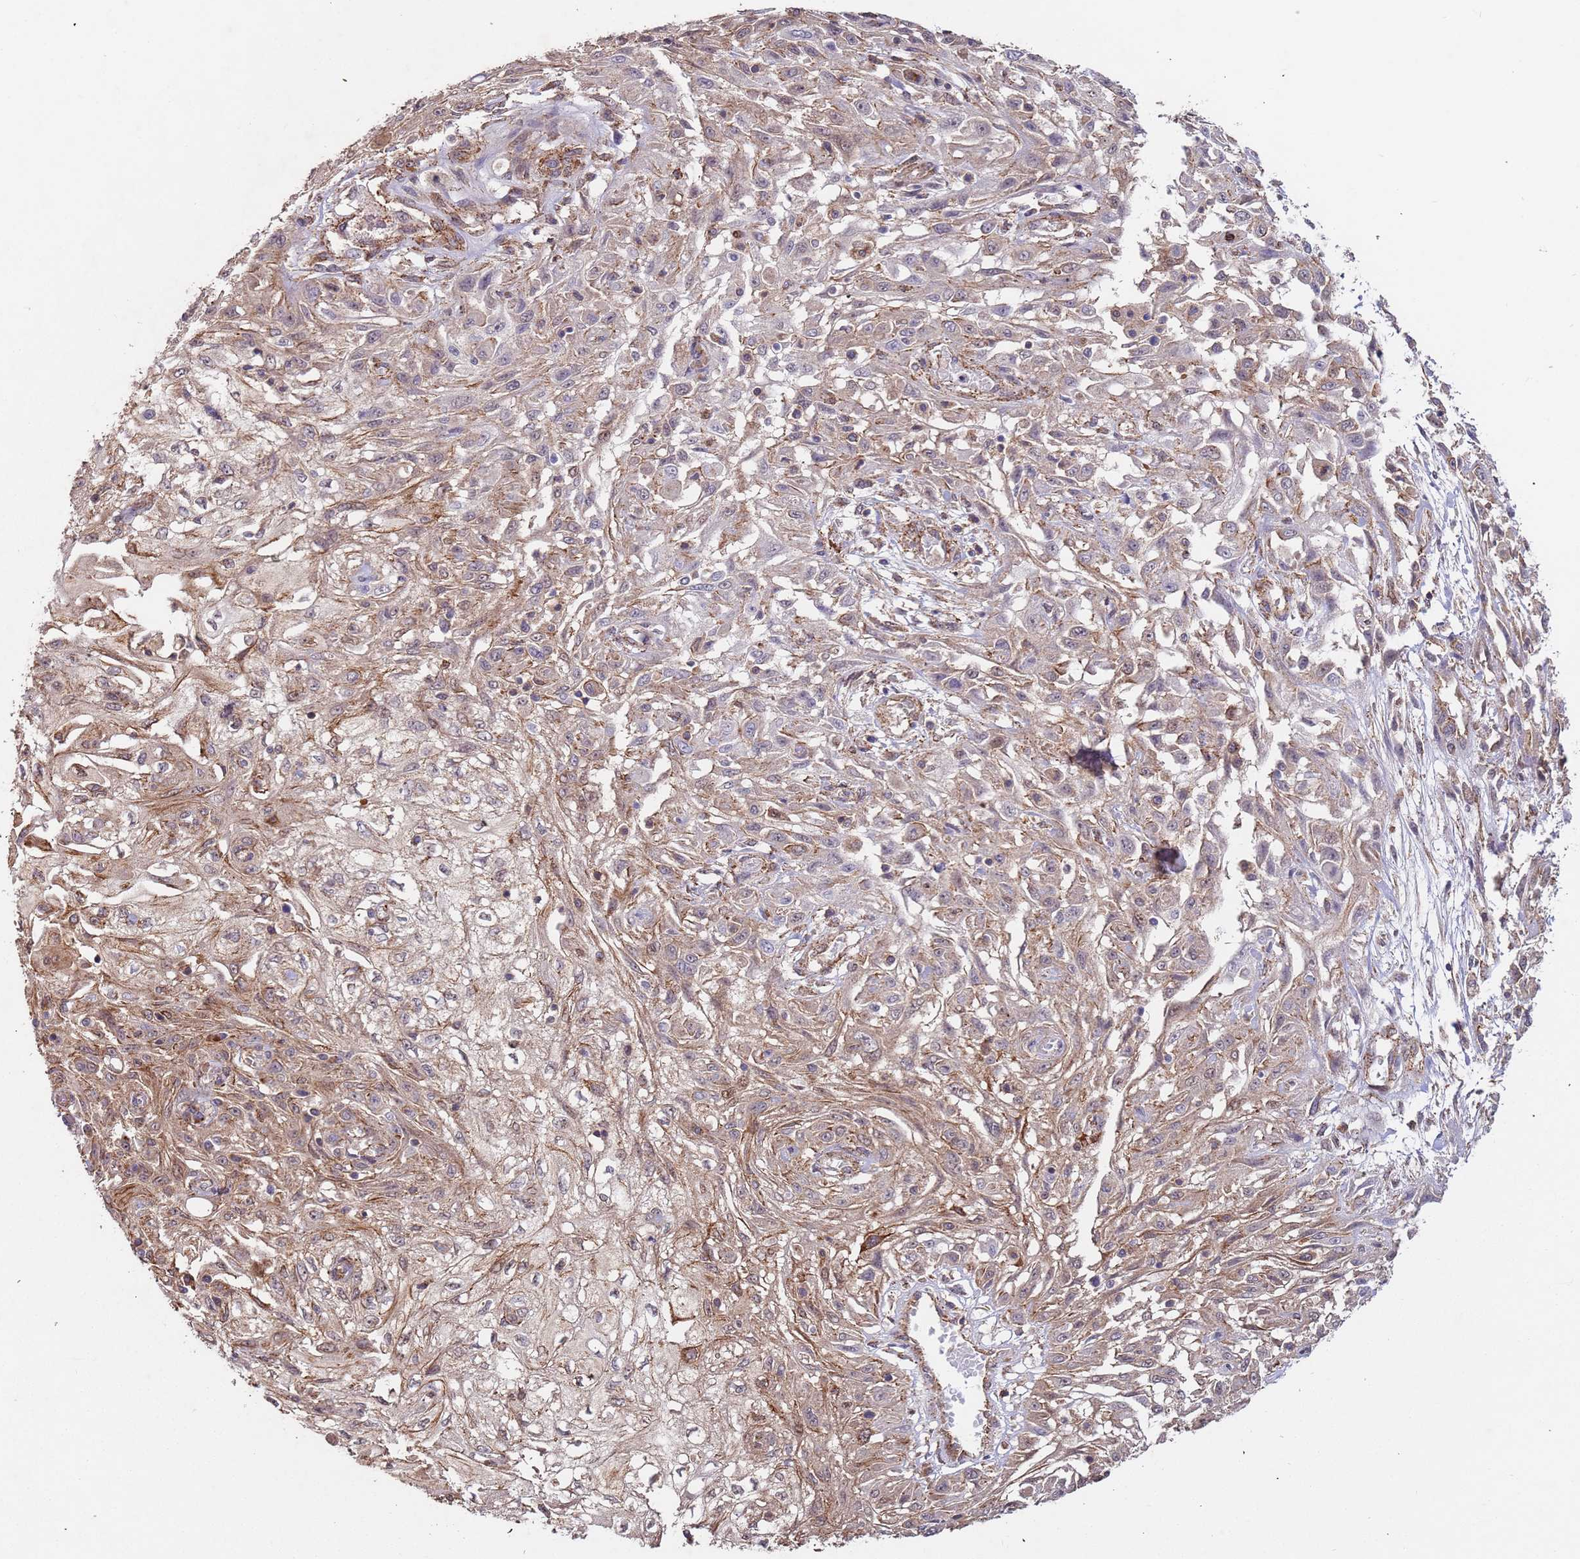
{"staining": {"intensity": "weak", "quantity": "25%-75%", "location": "cytoplasmic/membranous"}, "tissue": "skin cancer", "cell_type": "Tumor cells", "image_type": "cancer", "snomed": [{"axis": "morphology", "description": "Squamous cell carcinoma, NOS"}, {"axis": "morphology", "description": "Squamous cell carcinoma, metastatic, NOS"}, {"axis": "topography", "description": "Skin"}, {"axis": "topography", "description": "Lymph node"}], "caption": "This is a histology image of IHC staining of skin cancer, which shows weak positivity in the cytoplasmic/membranous of tumor cells.", "gene": "KANSL1L", "patient": {"sex": "male", "age": 75}}